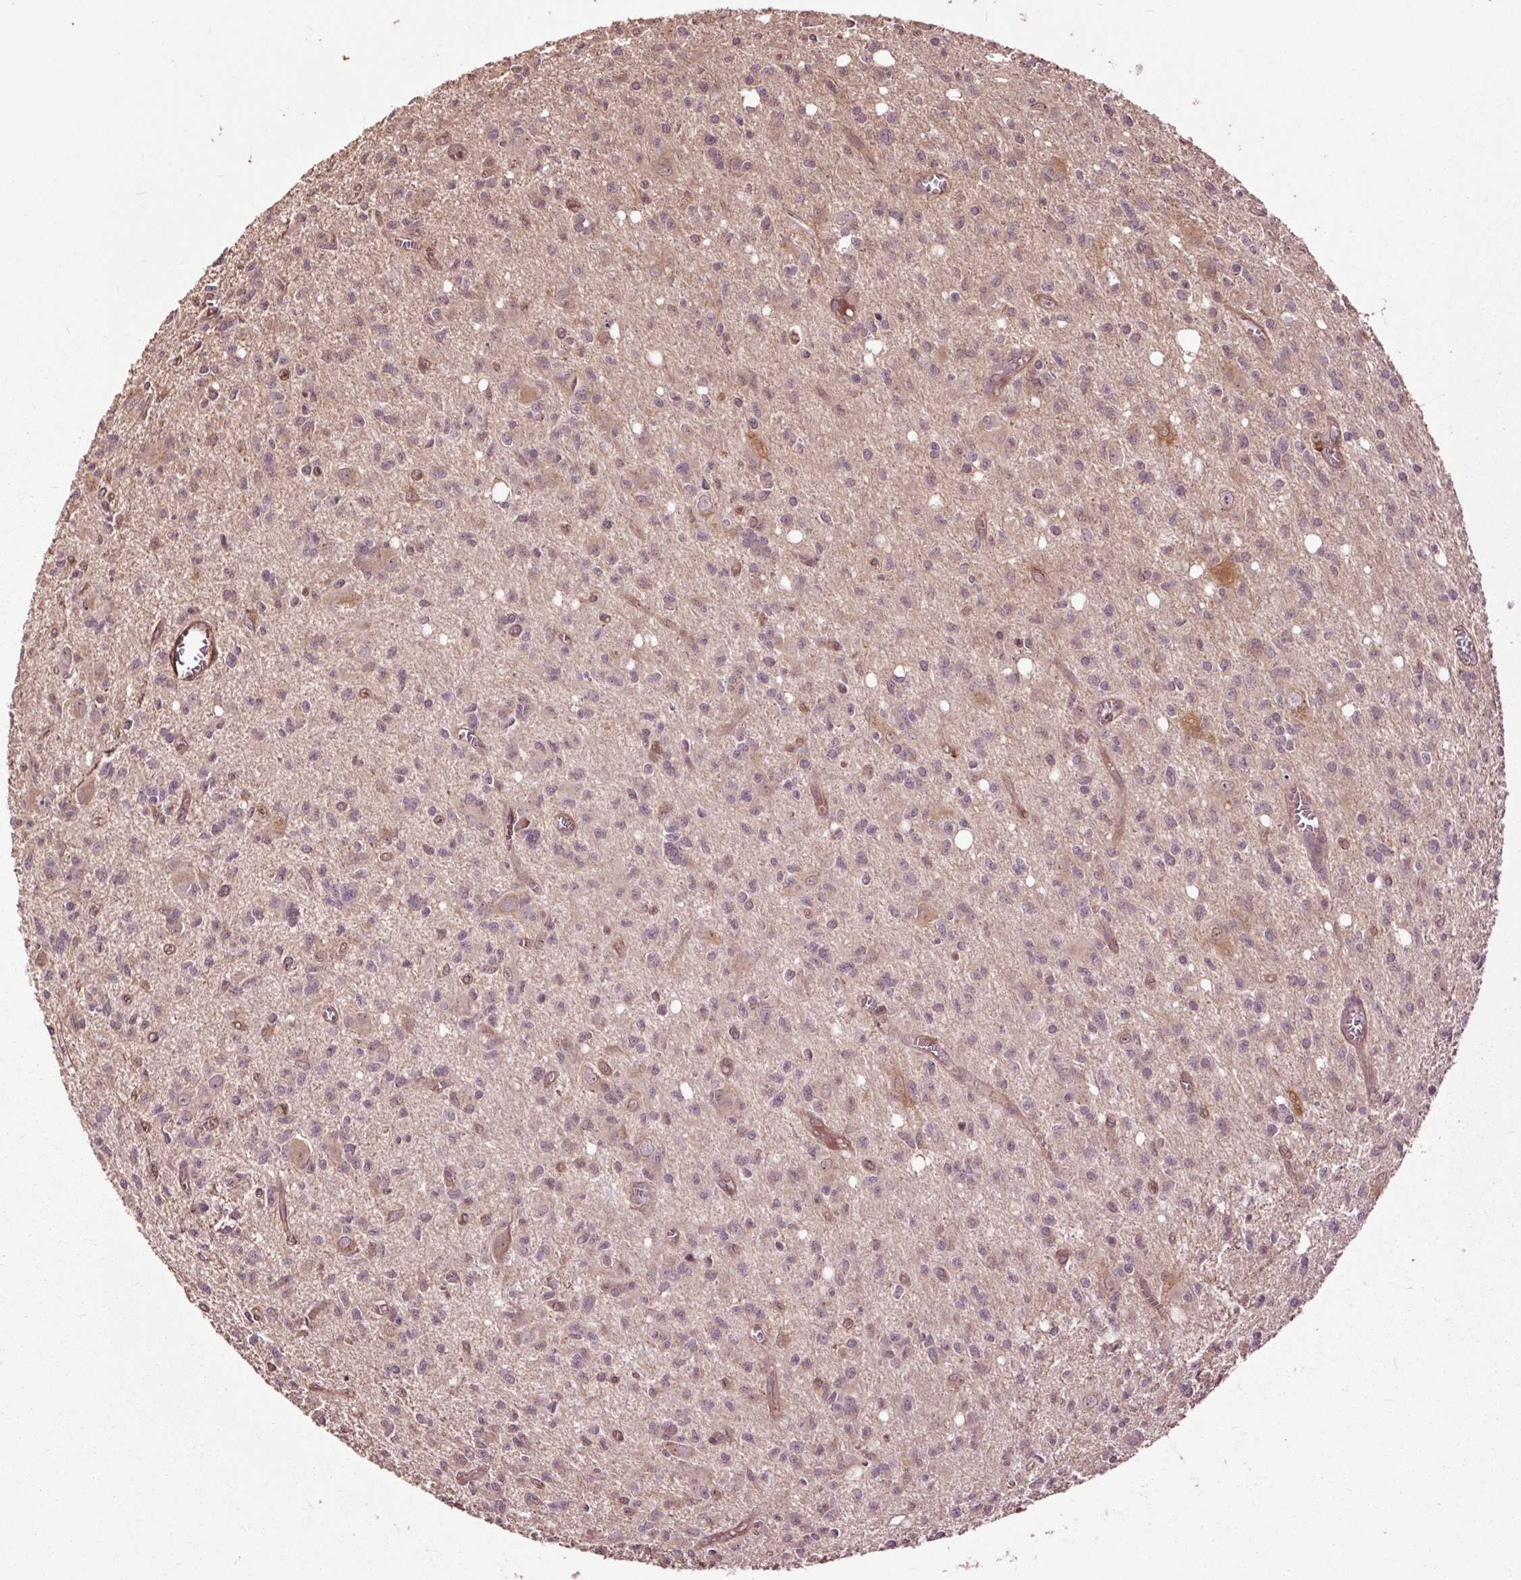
{"staining": {"intensity": "negative", "quantity": "none", "location": "none"}, "tissue": "glioma", "cell_type": "Tumor cells", "image_type": "cancer", "snomed": [{"axis": "morphology", "description": "Glioma, malignant, Low grade"}, {"axis": "topography", "description": "Brain"}], "caption": "An immunohistochemistry micrograph of malignant glioma (low-grade) is shown. There is no staining in tumor cells of malignant glioma (low-grade).", "gene": "CEP95", "patient": {"sex": "male", "age": 64}}